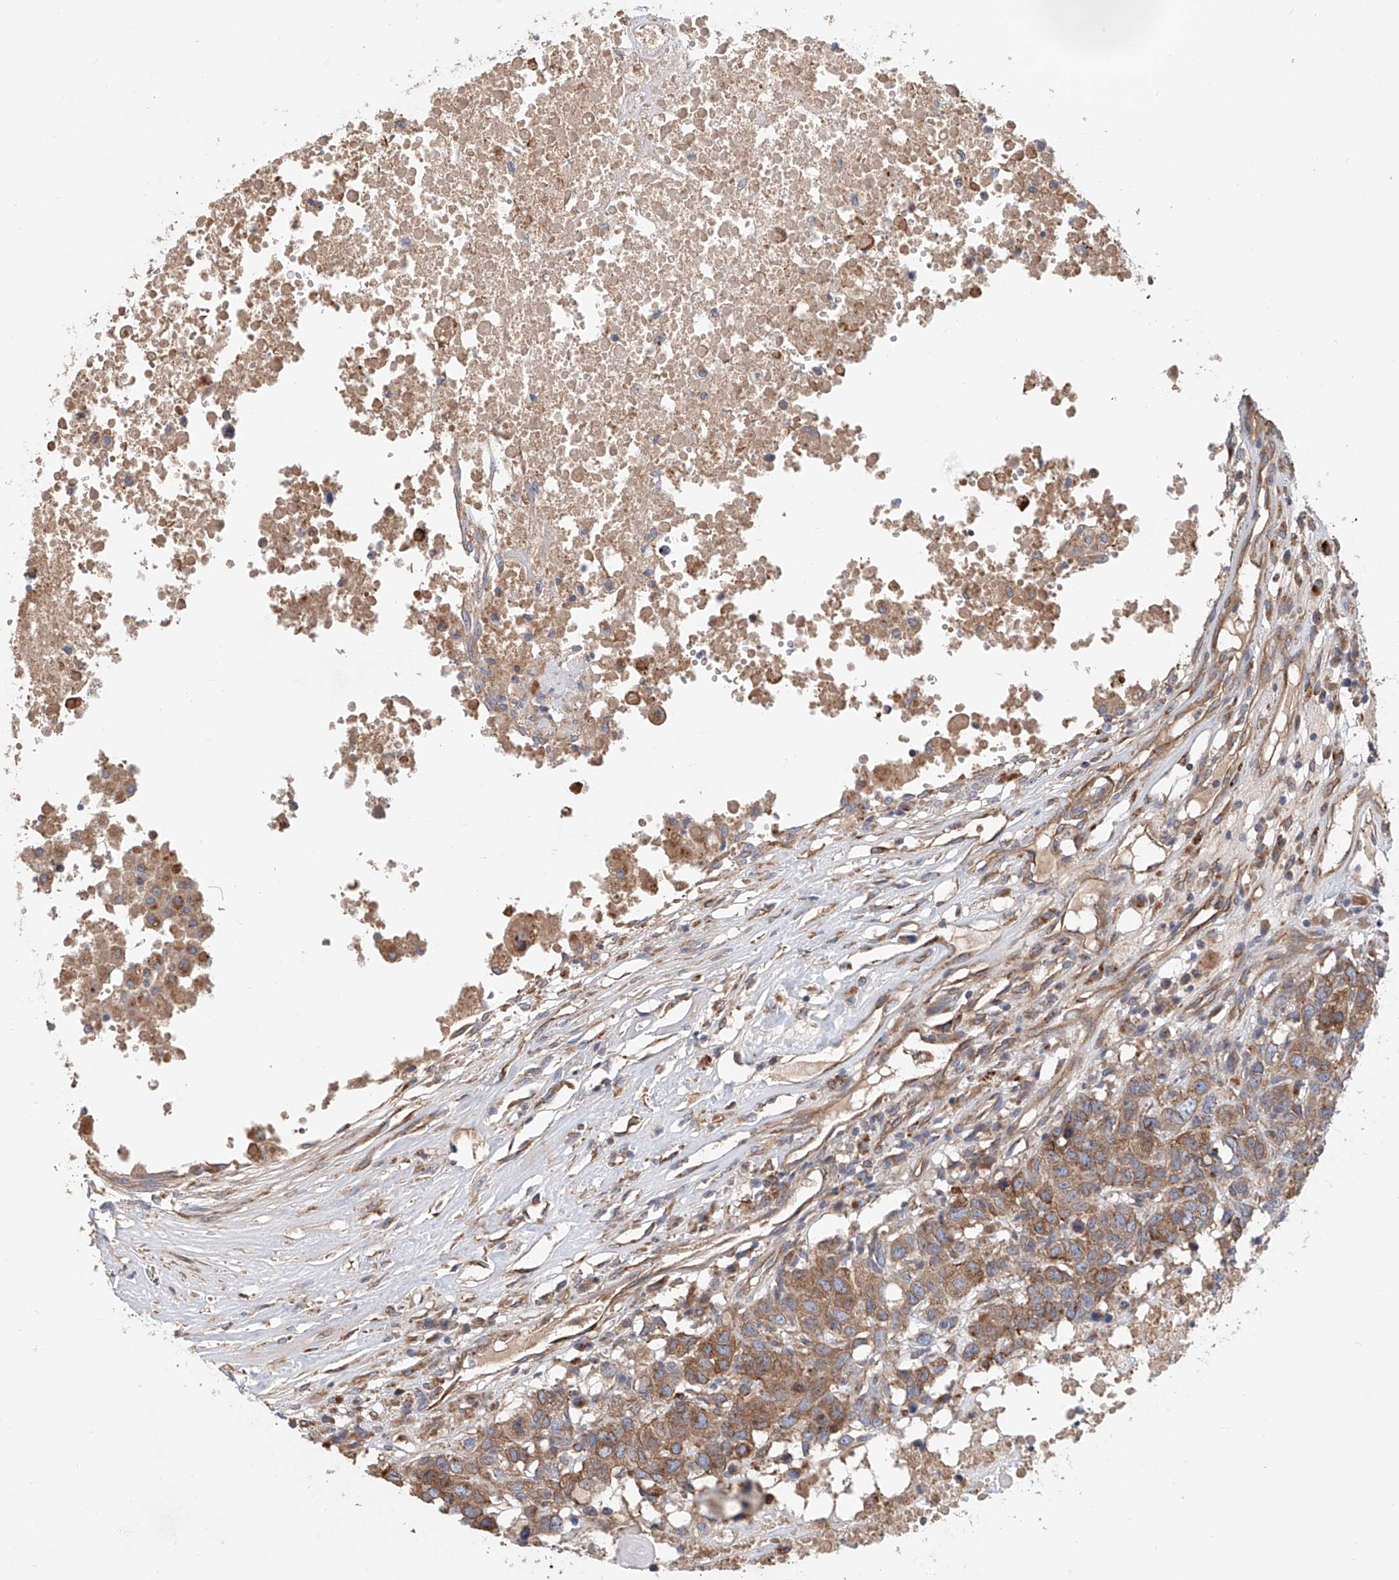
{"staining": {"intensity": "moderate", "quantity": ">75%", "location": "cytoplasmic/membranous"}, "tissue": "head and neck cancer", "cell_type": "Tumor cells", "image_type": "cancer", "snomed": [{"axis": "morphology", "description": "Squamous cell carcinoma, NOS"}, {"axis": "topography", "description": "Head-Neck"}], "caption": "This histopathology image reveals IHC staining of head and neck cancer, with medium moderate cytoplasmic/membranous staining in approximately >75% of tumor cells.", "gene": "HGSNAT", "patient": {"sex": "male", "age": 66}}